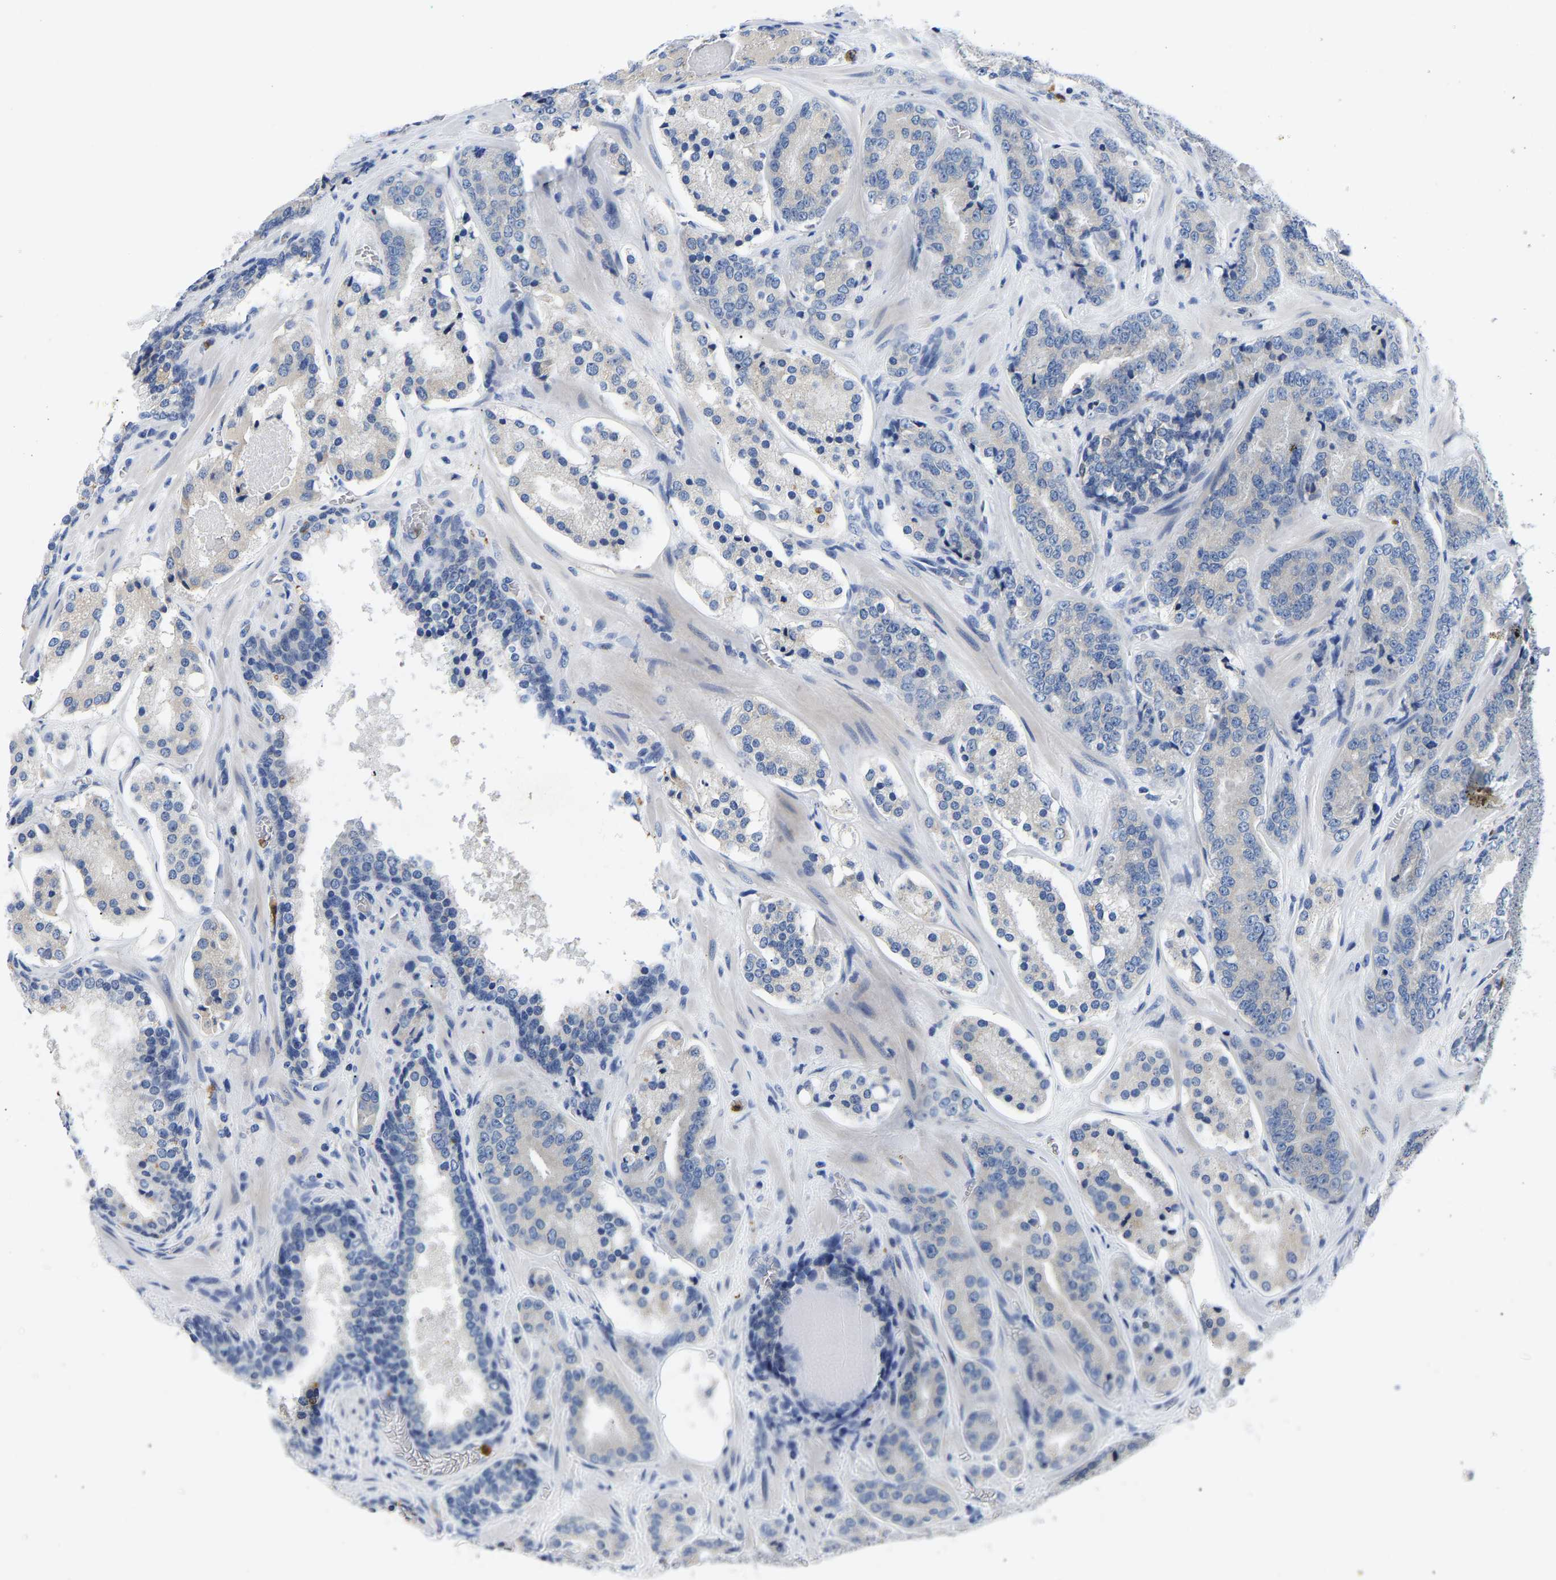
{"staining": {"intensity": "negative", "quantity": "none", "location": "none"}, "tissue": "prostate cancer", "cell_type": "Tumor cells", "image_type": "cancer", "snomed": [{"axis": "morphology", "description": "Adenocarcinoma, High grade"}, {"axis": "topography", "description": "Prostate"}], "caption": "Immunohistochemistry photomicrograph of human adenocarcinoma (high-grade) (prostate) stained for a protein (brown), which demonstrates no expression in tumor cells.", "gene": "TOR1B", "patient": {"sex": "male", "age": 60}}